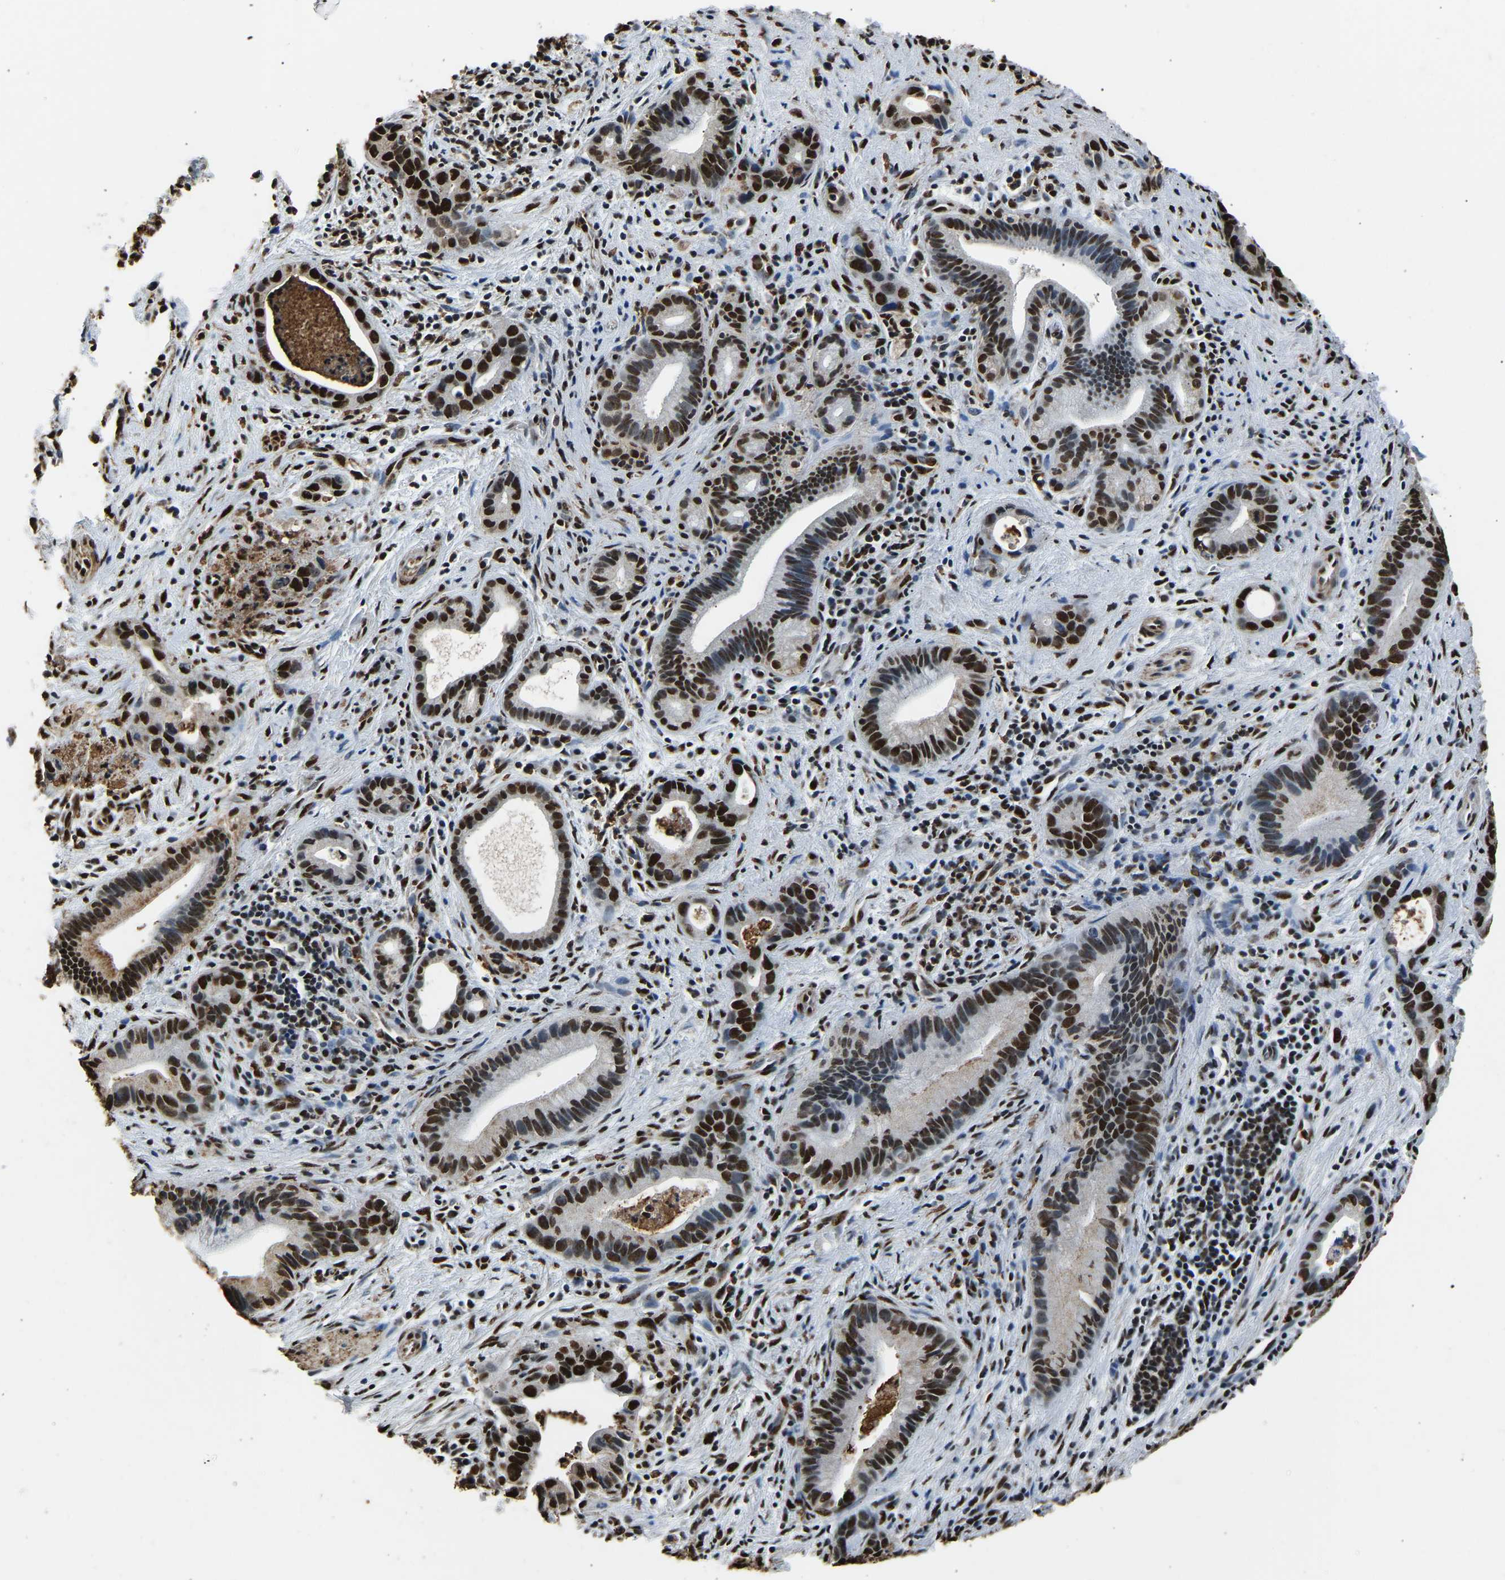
{"staining": {"intensity": "strong", "quantity": ">75%", "location": "nuclear"}, "tissue": "liver cancer", "cell_type": "Tumor cells", "image_type": "cancer", "snomed": [{"axis": "morphology", "description": "Cholangiocarcinoma"}, {"axis": "topography", "description": "Liver"}], "caption": "Brown immunohistochemical staining in human liver cholangiocarcinoma reveals strong nuclear staining in approximately >75% of tumor cells.", "gene": "SAFB", "patient": {"sex": "female", "age": 55}}